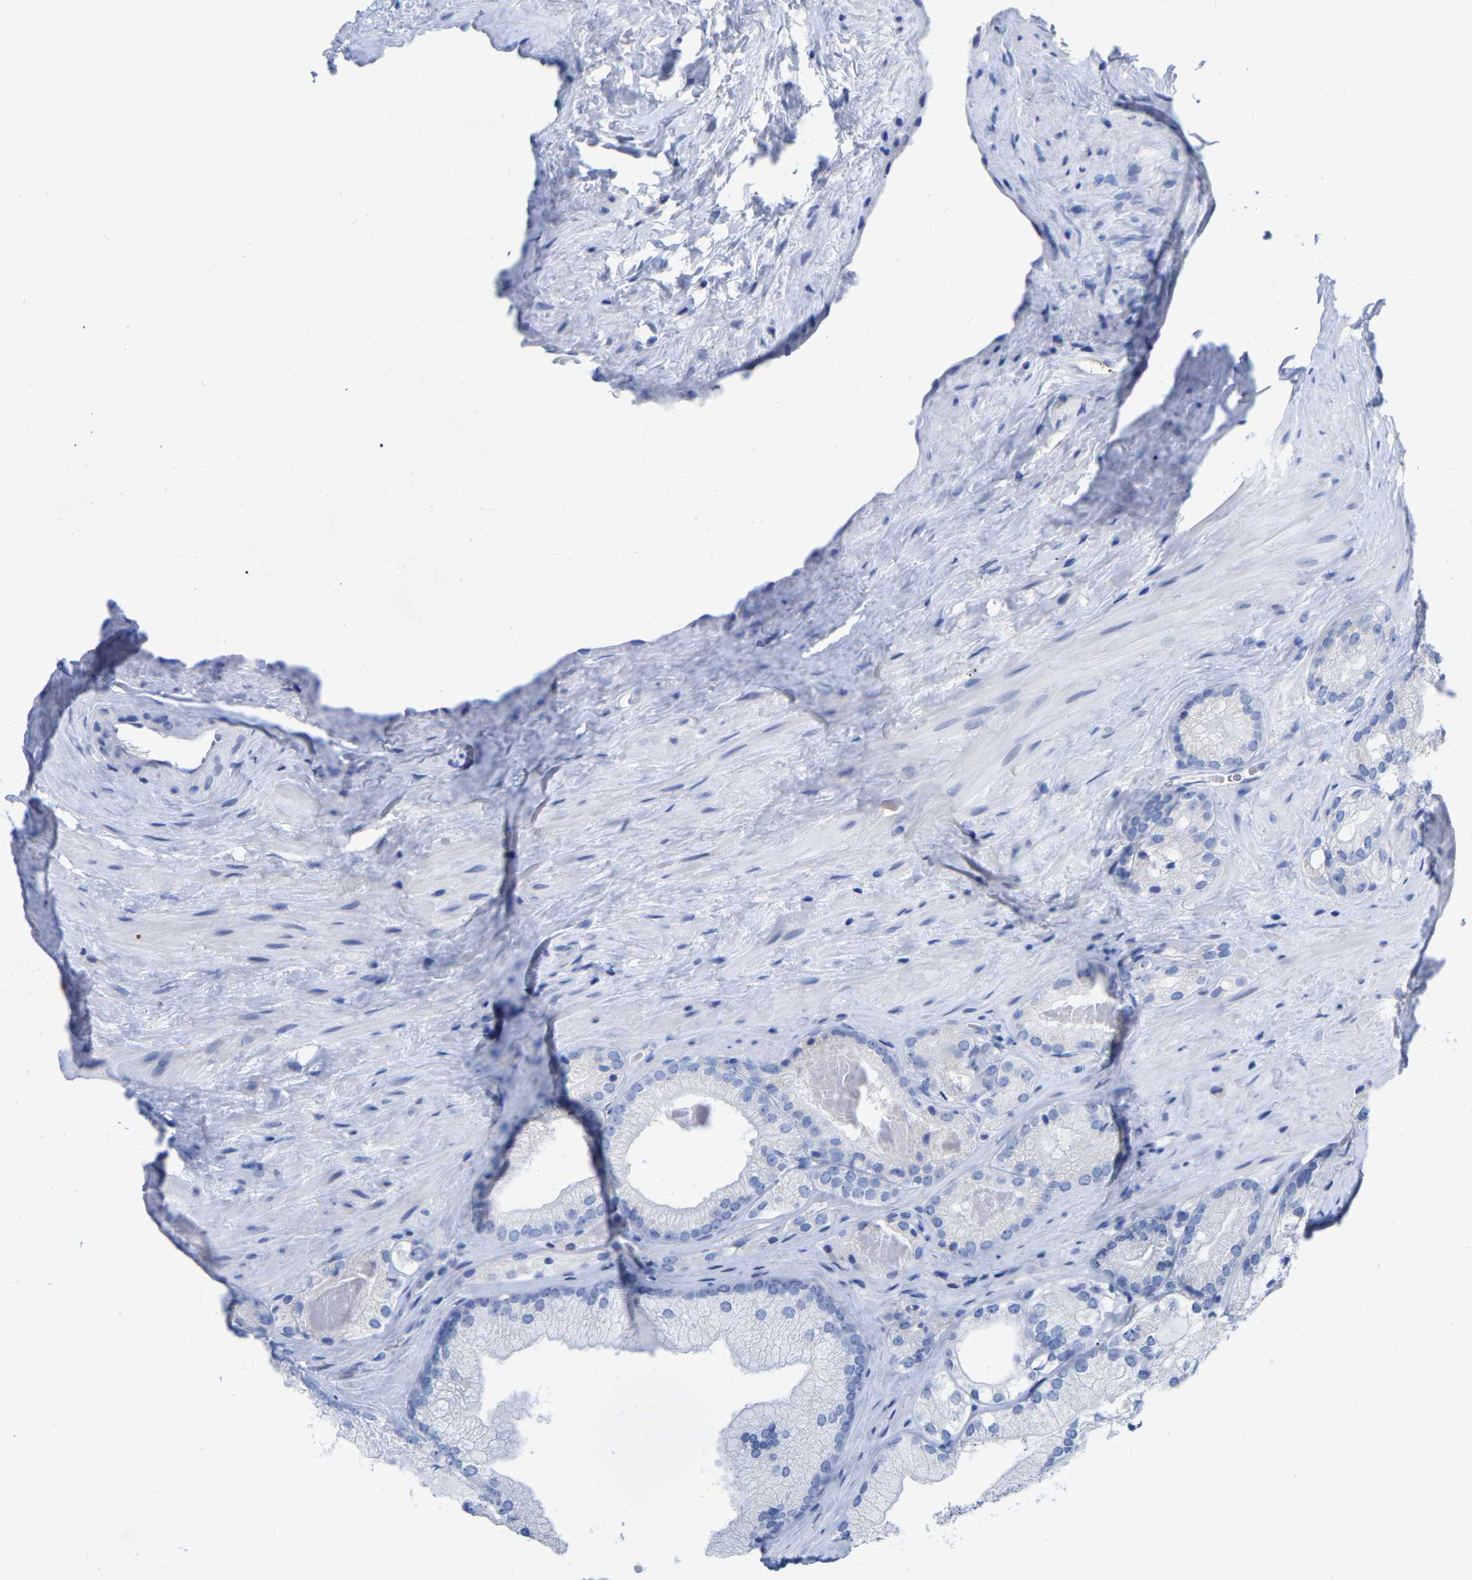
{"staining": {"intensity": "negative", "quantity": "none", "location": "none"}, "tissue": "prostate cancer", "cell_type": "Tumor cells", "image_type": "cancer", "snomed": [{"axis": "morphology", "description": "Adenocarcinoma, Low grade"}, {"axis": "topography", "description": "Prostate"}], "caption": "This is an immunohistochemistry (IHC) histopathology image of human prostate cancer (low-grade adenocarcinoma). There is no expression in tumor cells.", "gene": "HAPLN1", "patient": {"sex": "male", "age": 65}}